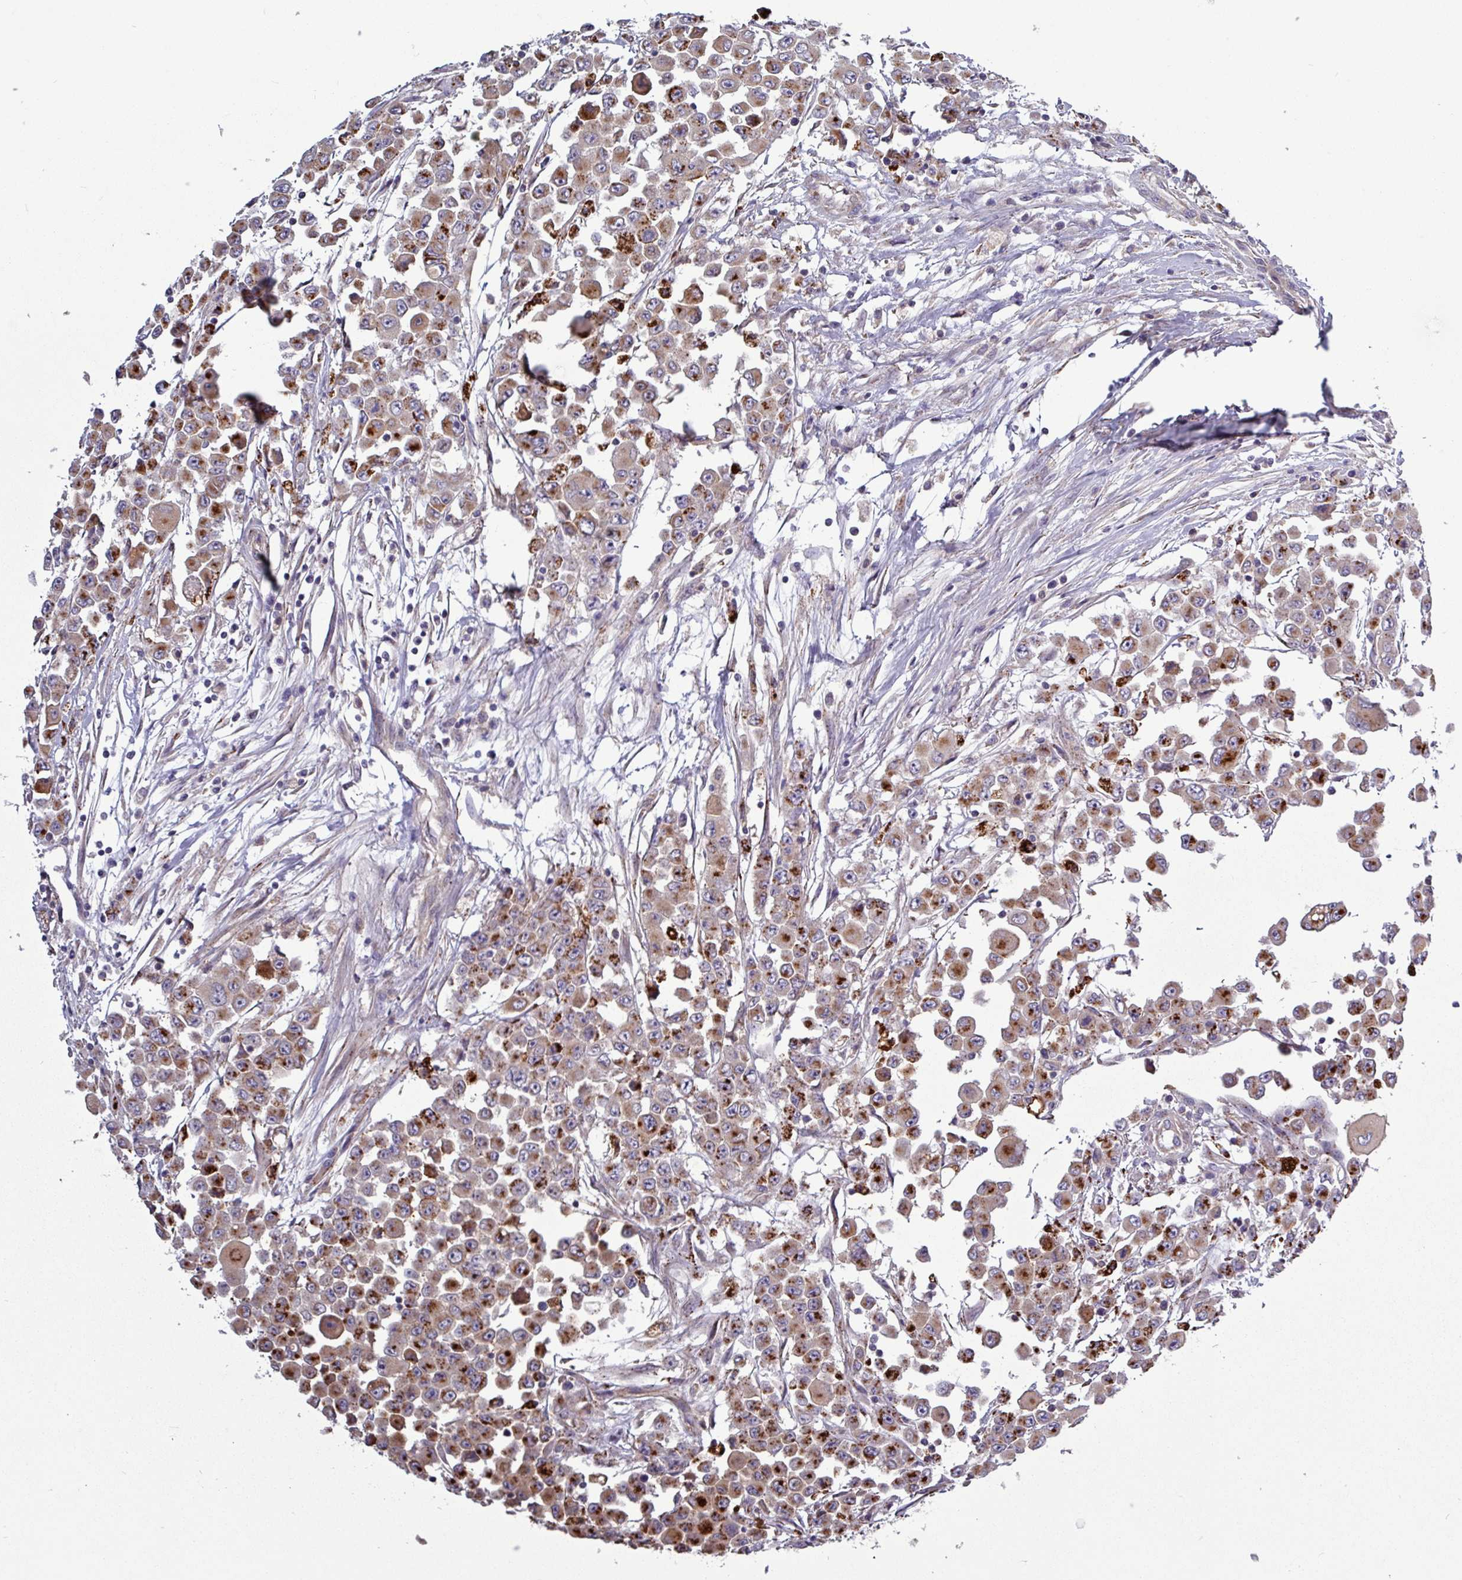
{"staining": {"intensity": "strong", "quantity": "25%-75%", "location": "cytoplasmic/membranous"}, "tissue": "colorectal cancer", "cell_type": "Tumor cells", "image_type": "cancer", "snomed": [{"axis": "morphology", "description": "Adenocarcinoma, NOS"}, {"axis": "topography", "description": "Colon"}], "caption": "Protein staining of colorectal cancer (adenocarcinoma) tissue demonstrates strong cytoplasmic/membranous expression in approximately 25%-75% of tumor cells.", "gene": "PLIN2", "patient": {"sex": "male", "age": 51}}